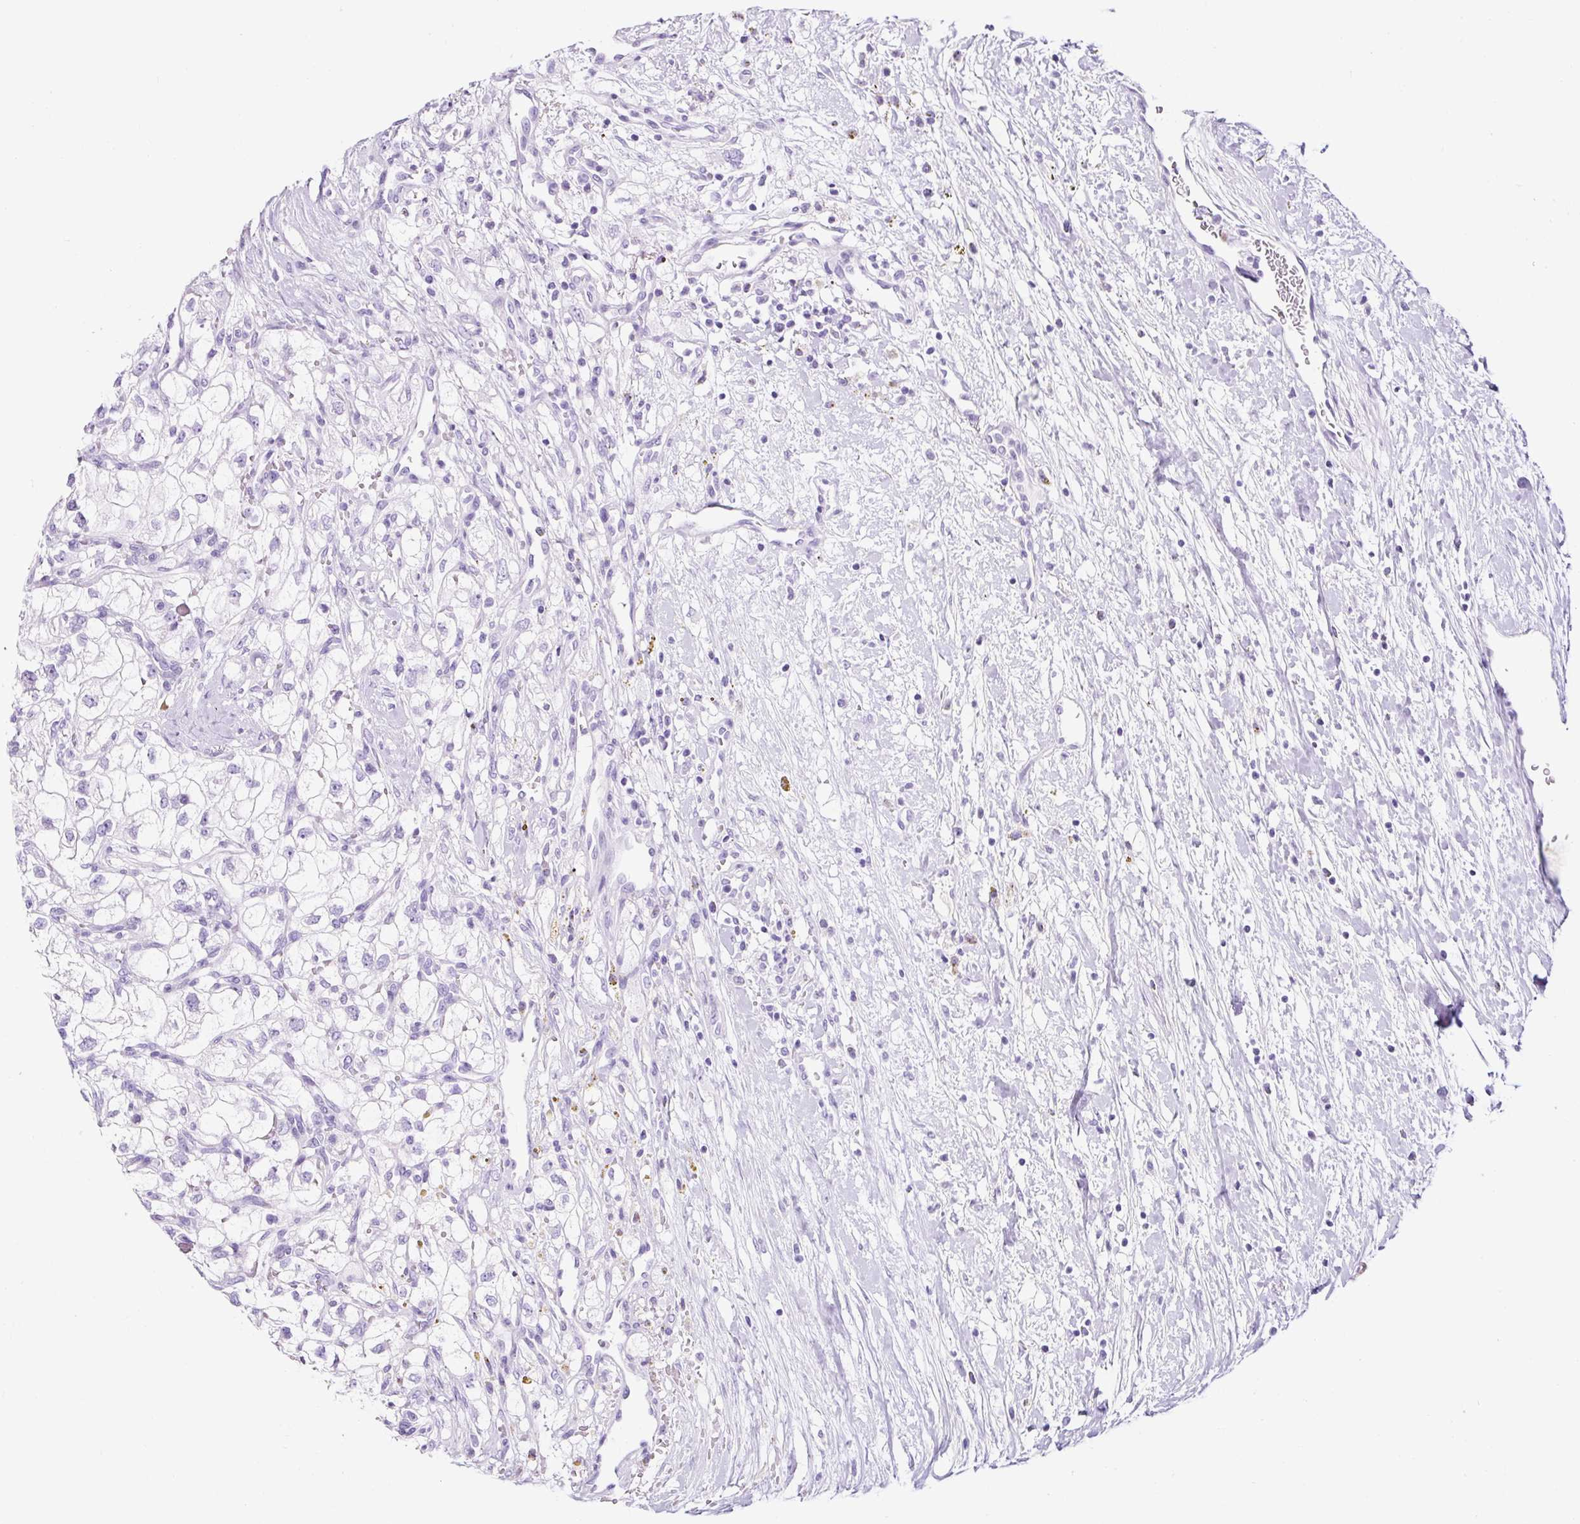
{"staining": {"intensity": "negative", "quantity": "none", "location": "none"}, "tissue": "renal cancer", "cell_type": "Tumor cells", "image_type": "cancer", "snomed": [{"axis": "morphology", "description": "Adenocarcinoma, NOS"}, {"axis": "topography", "description": "Kidney"}], "caption": "An image of human renal cancer (adenocarcinoma) is negative for staining in tumor cells.", "gene": "TMEM200B", "patient": {"sex": "male", "age": 59}}